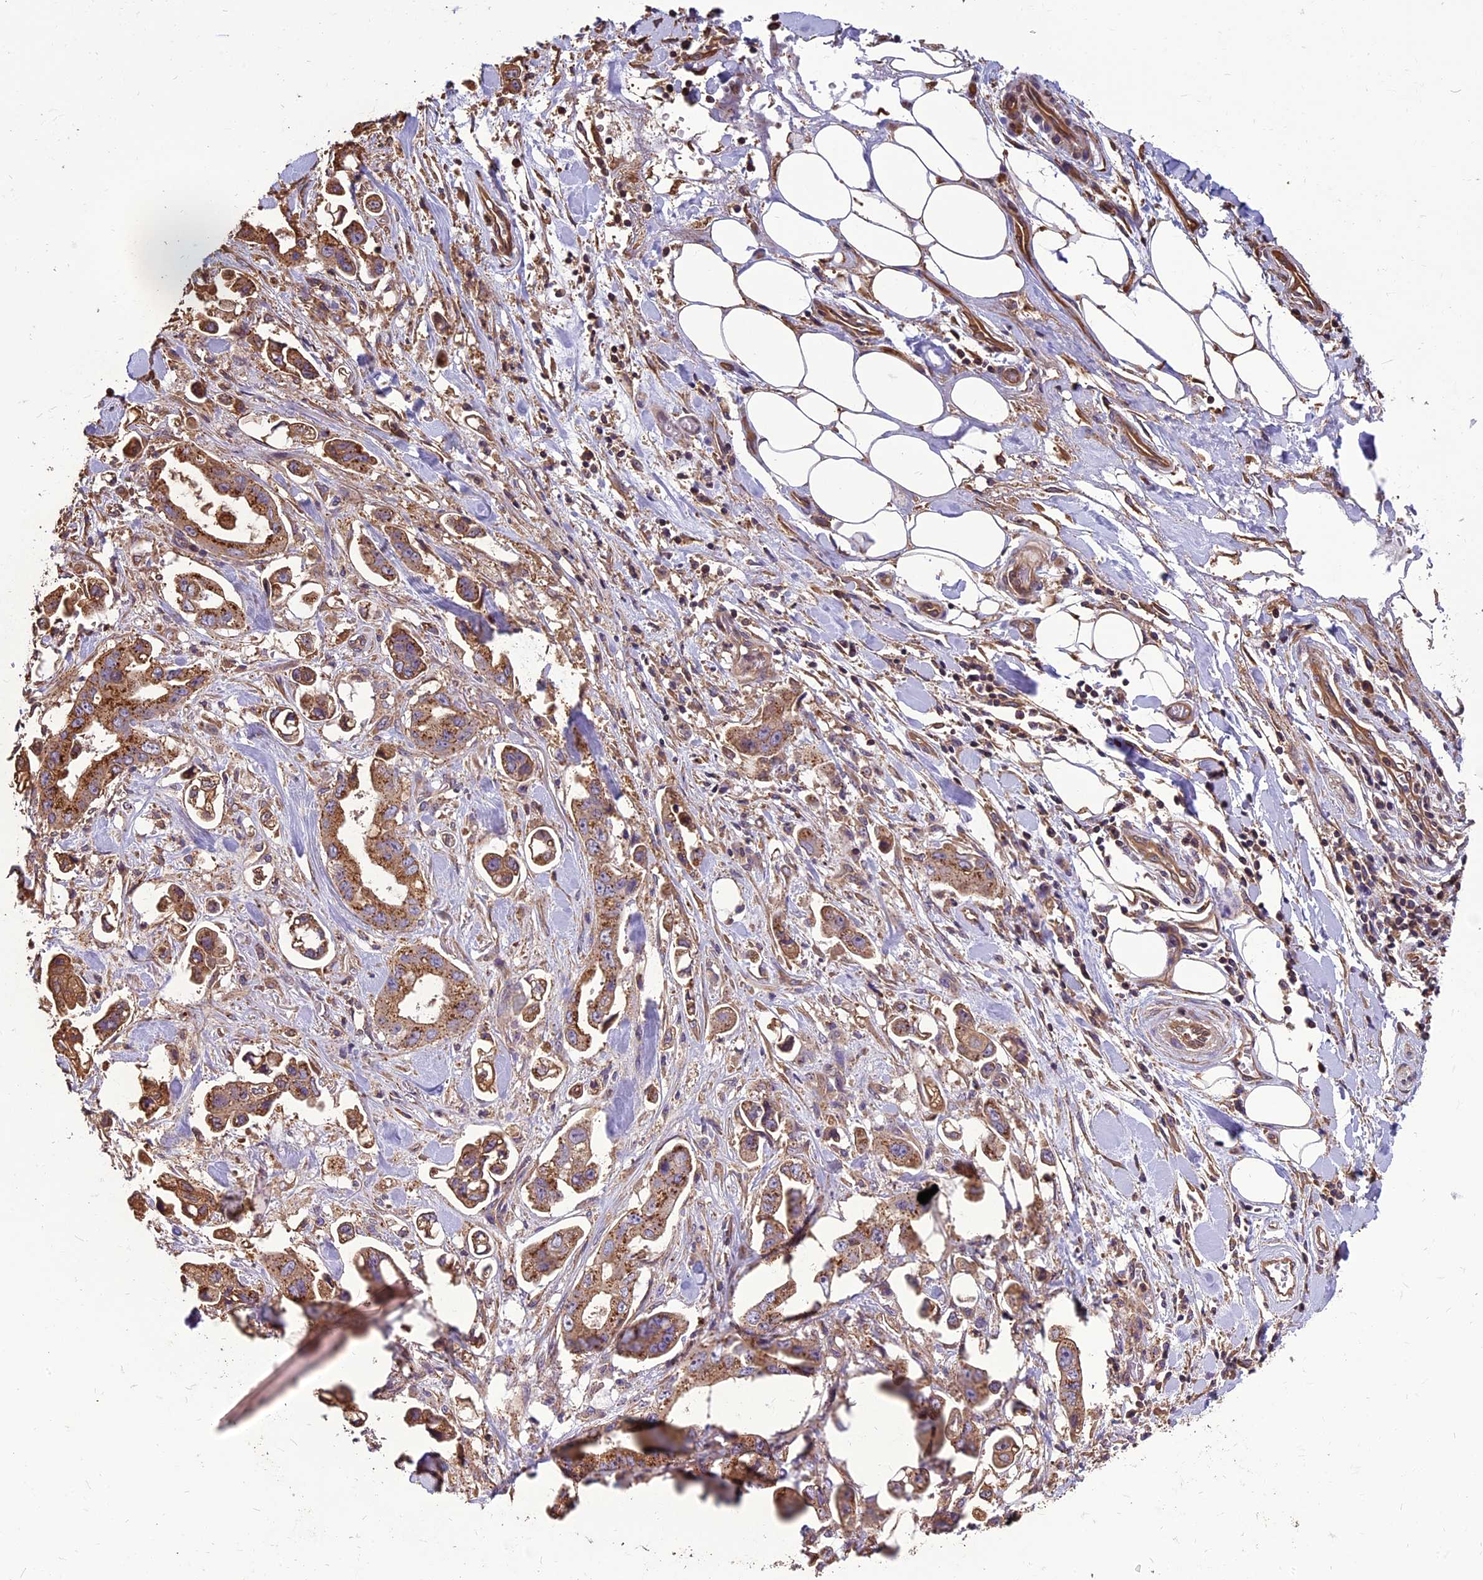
{"staining": {"intensity": "moderate", "quantity": ">75%", "location": "cytoplasmic/membranous"}, "tissue": "stomach cancer", "cell_type": "Tumor cells", "image_type": "cancer", "snomed": [{"axis": "morphology", "description": "Adenocarcinoma, NOS"}, {"axis": "topography", "description": "Stomach"}], "caption": "A brown stain labels moderate cytoplasmic/membranous expression of a protein in human stomach cancer tumor cells.", "gene": "CHMP2A", "patient": {"sex": "male", "age": 62}}